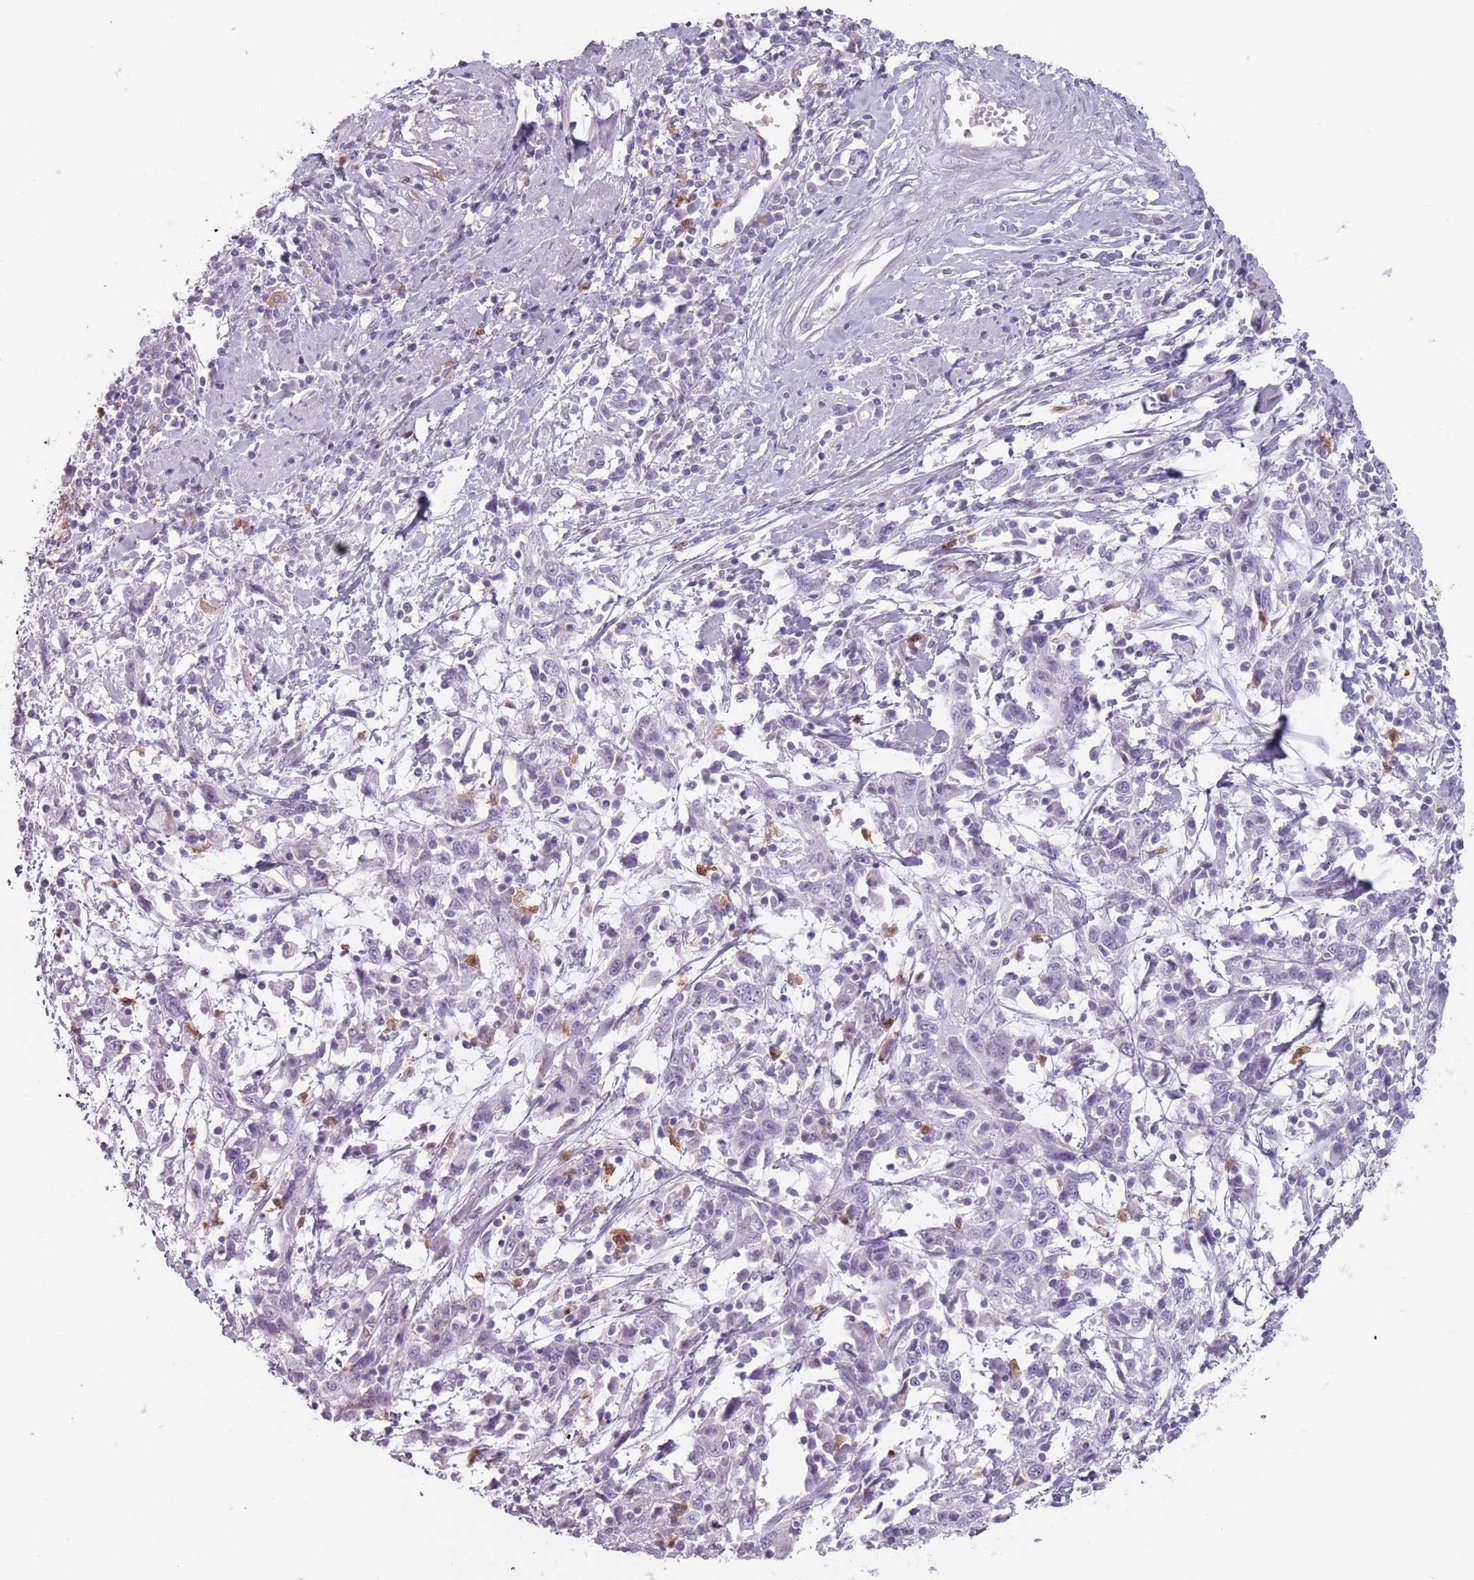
{"staining": {"intensity": "negative", "quantity": "none", "location": "none"}, "tissue": "cervical cancer", "cell_type": "Tumor cells", "image_type": "cancer", "snomed": [{"axis": "morphology", "description": "Squamous cell carcinoma, NOS"}, {"axis": "topography", "description": "Cervix"}], "caption": "DAB immunohistochemical staining of cervical cancer (squamous cell carcinoma) exhibits no significant expression in tumor cells.", "gene": "ZNF584", "patient": {"sex": "female", "age": 46}}